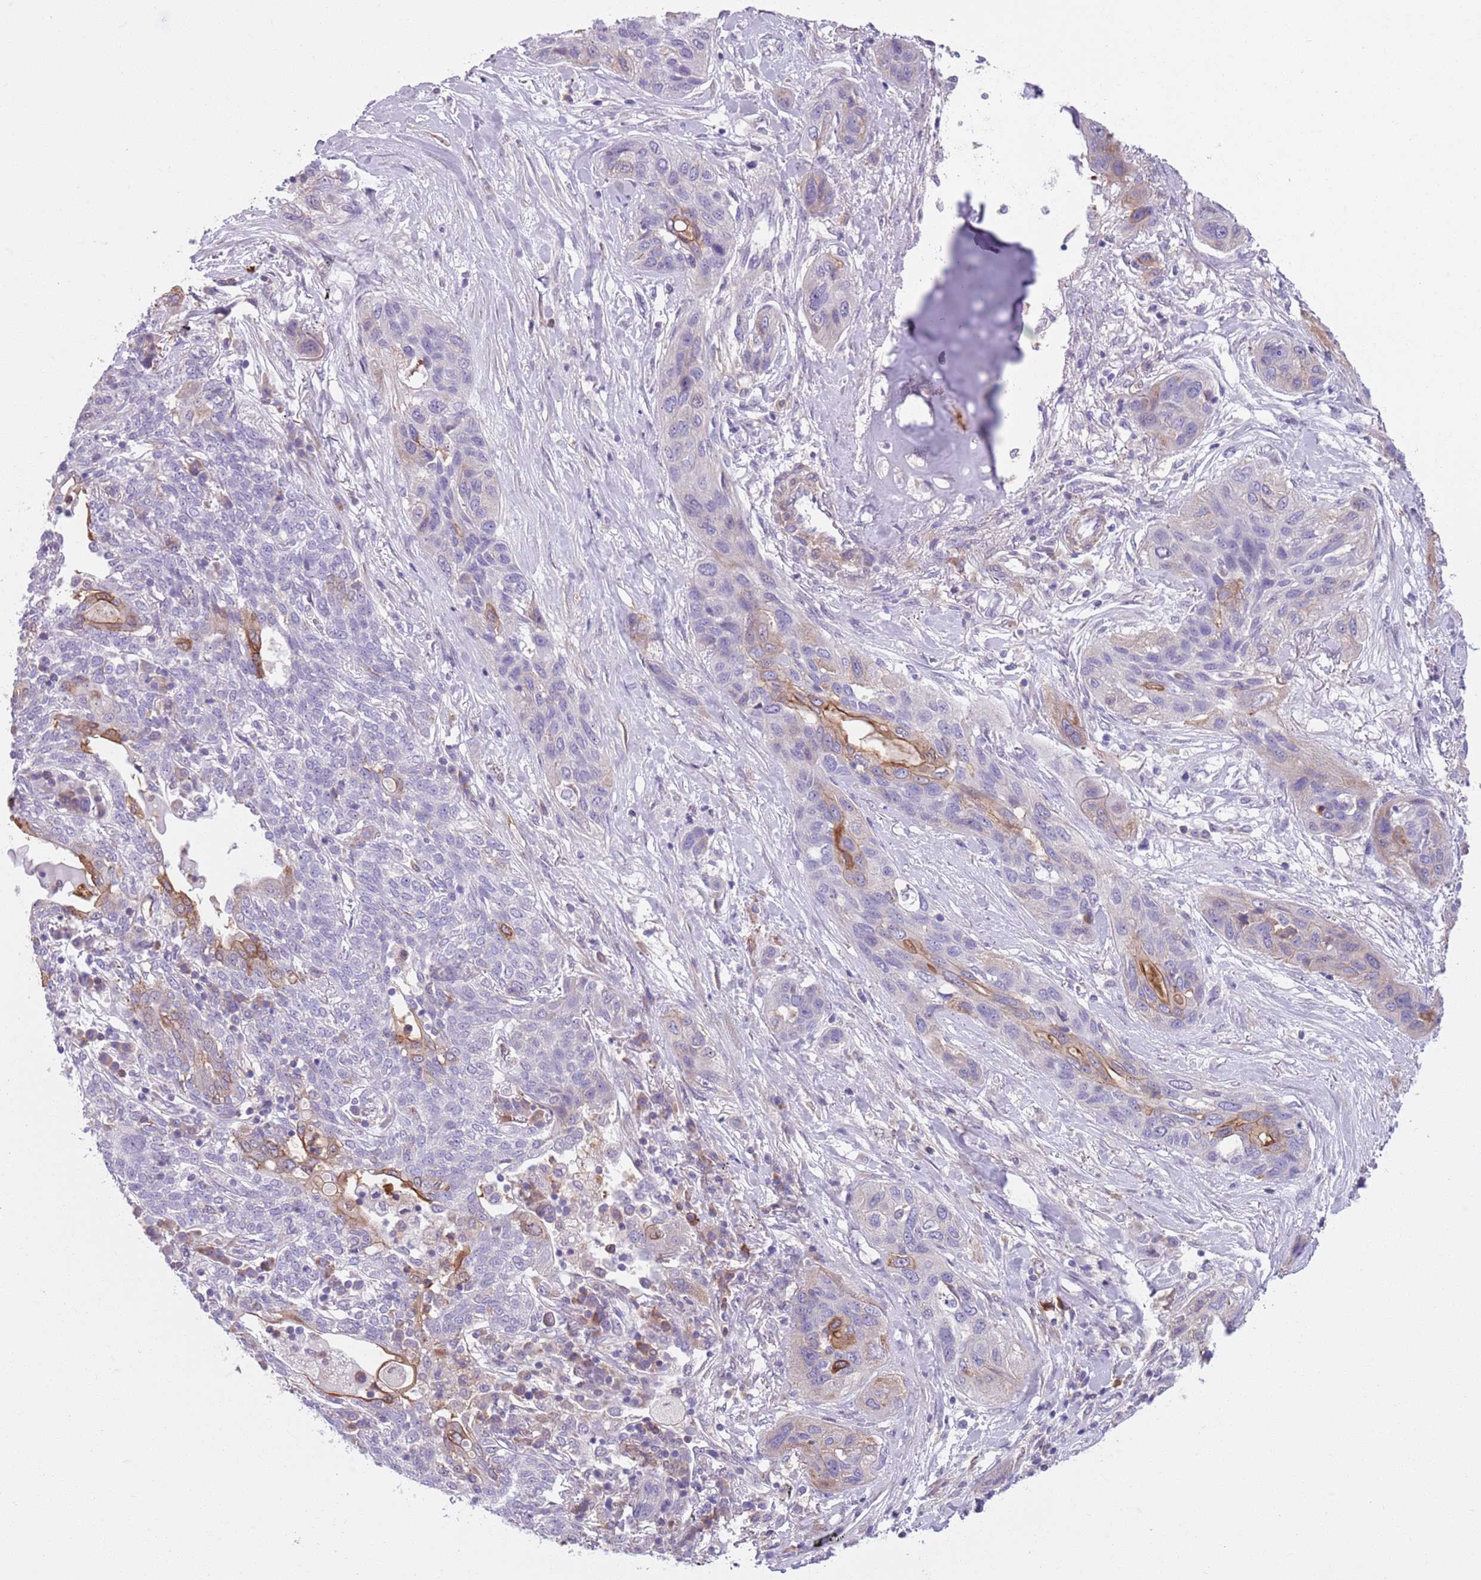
{"staining": {"intensity": "negative", "quantity": "none", "location": "none"}, "tissue": "lung cancer", "cell_type": "Tumor cells", "image_type": "cancer", "snomed": [{"axis": "morphology", "description": "Squamous cell carcinoma, NOS"}, {"axis": "topography", "description": "Lung"}], "caption": "High magnification brightfield microscopy of lung cancer stained with DAB (brown) and counterstained with hematoxylin (blue): tumor cells show no significant expression.", "gene": "JAML", "patient": {"sex": "female", "age": 70}}